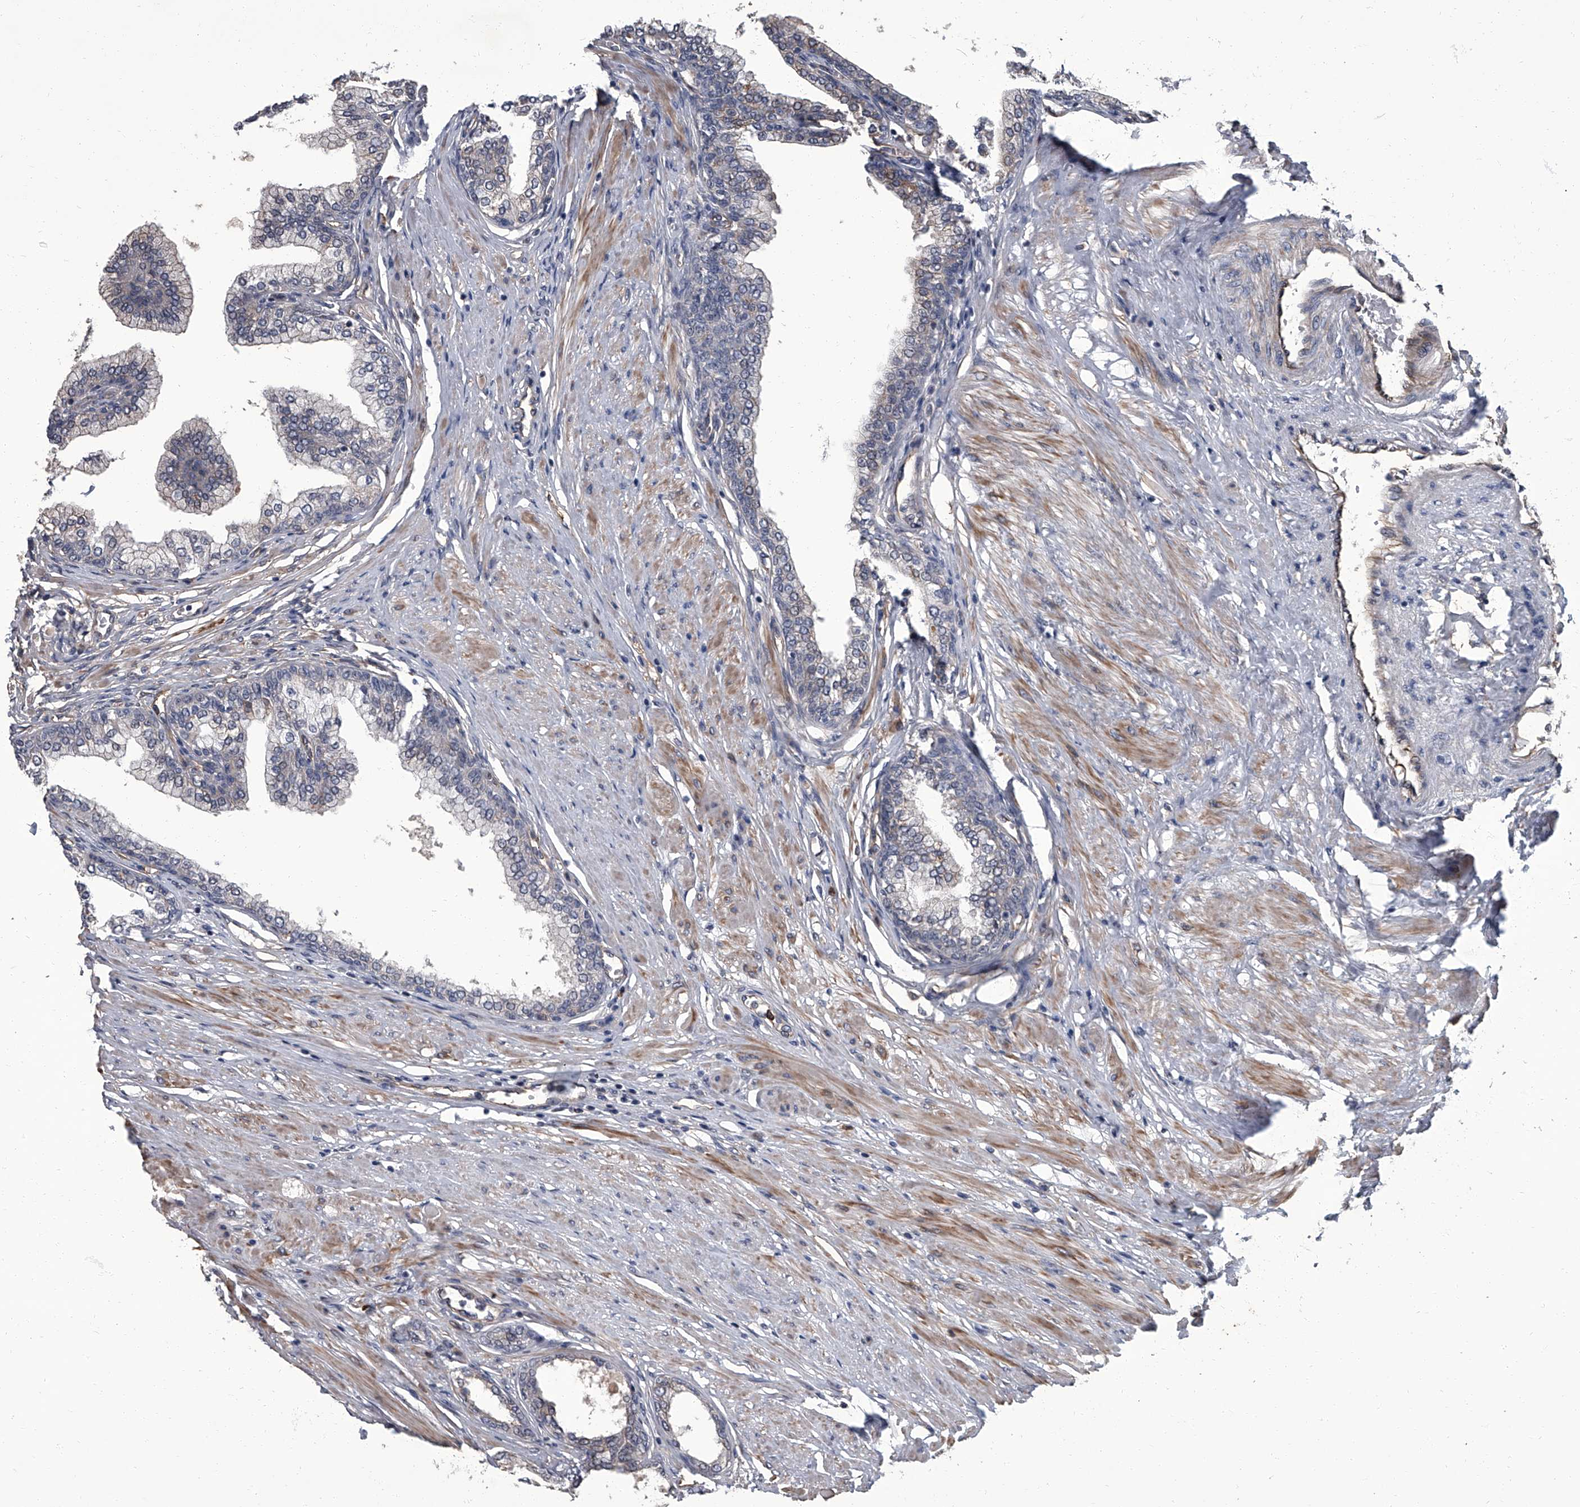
{"staining": {"intensity": "moderate", "quantity": "<25%", "location": "cytoplasmic/membranous"}, "tissue": "prostate", "cell_type": "Glandular cells", "image_type": "normal", "snomed": [{"axis": "morphology", "description": "Normal tissue, NOS"}, {"axis": "morphology", "description": "Urothelial carcinoma, Low grade"}, {"axis": "topography", "description": "Urinary bladder"}, {"axis": "topography", "description": "Prostate"}], "caption": "Immunohistochemical staining of benign prostate demonstrates moderate cytoplasmic/membranous protein positivity in about <25% of glandular cells.", "gene": "SIRT4", "patient": {"sex": "male", "age": 60}}